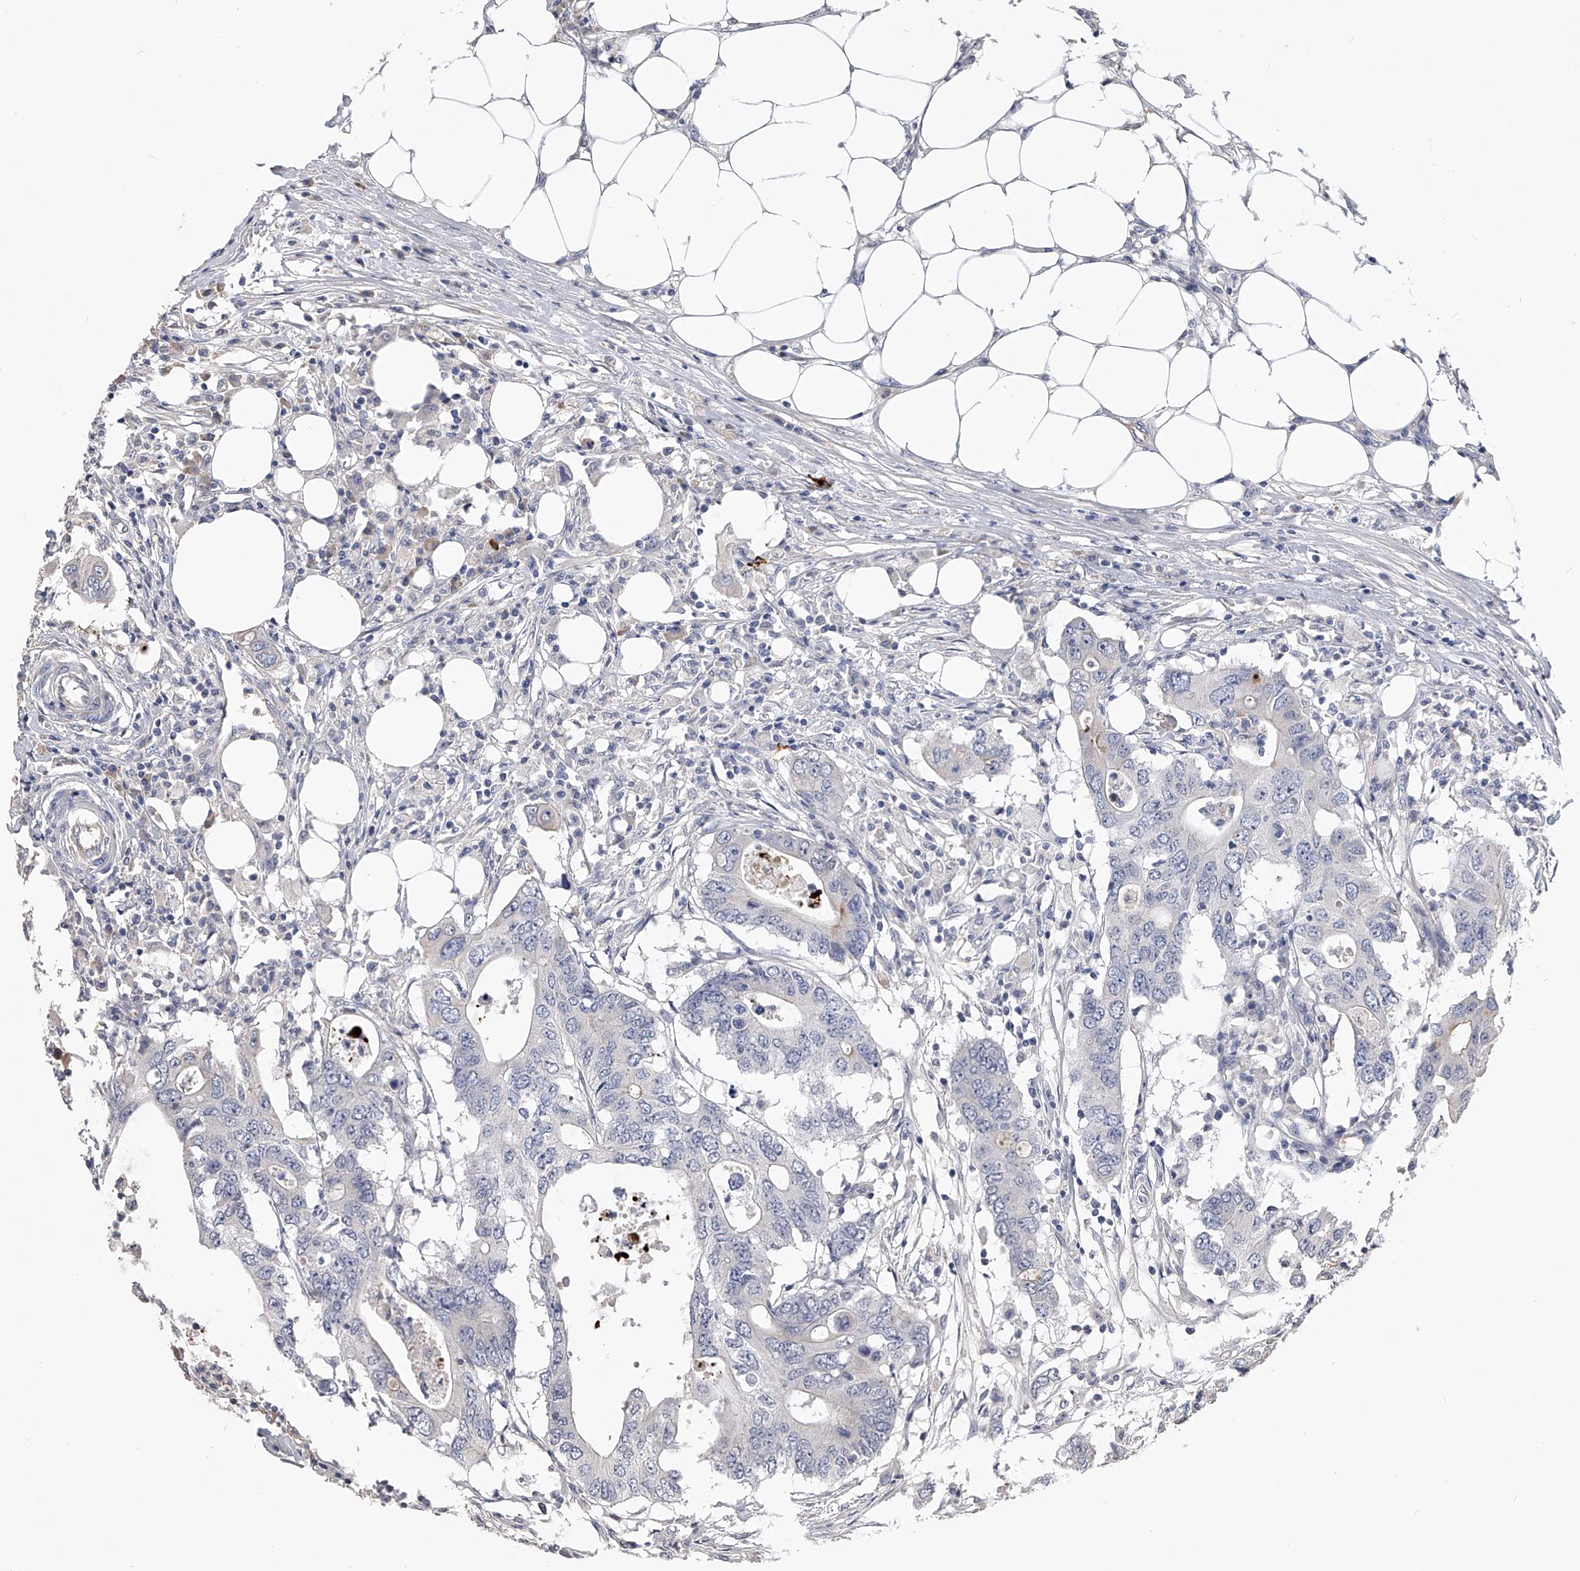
{"staining": {"intensity": "negative", "quantity": "none", "location": "none"}, "tissue": "colorectal cancer", "cell_type": "Tumor cells", "image_type": "cancer", "snomed": [{"axis": "morphology", "description": "Adenocarcinoma, NOS"}, {"axis": "topography", "description": "Colon"}], "caption": "A photomicrograph of human colorectal cancer (adenocarcinoma) is negative for staining in tumor cells.", "gene": "MDN1", "patient": {"sex": "male", "age": 71}}